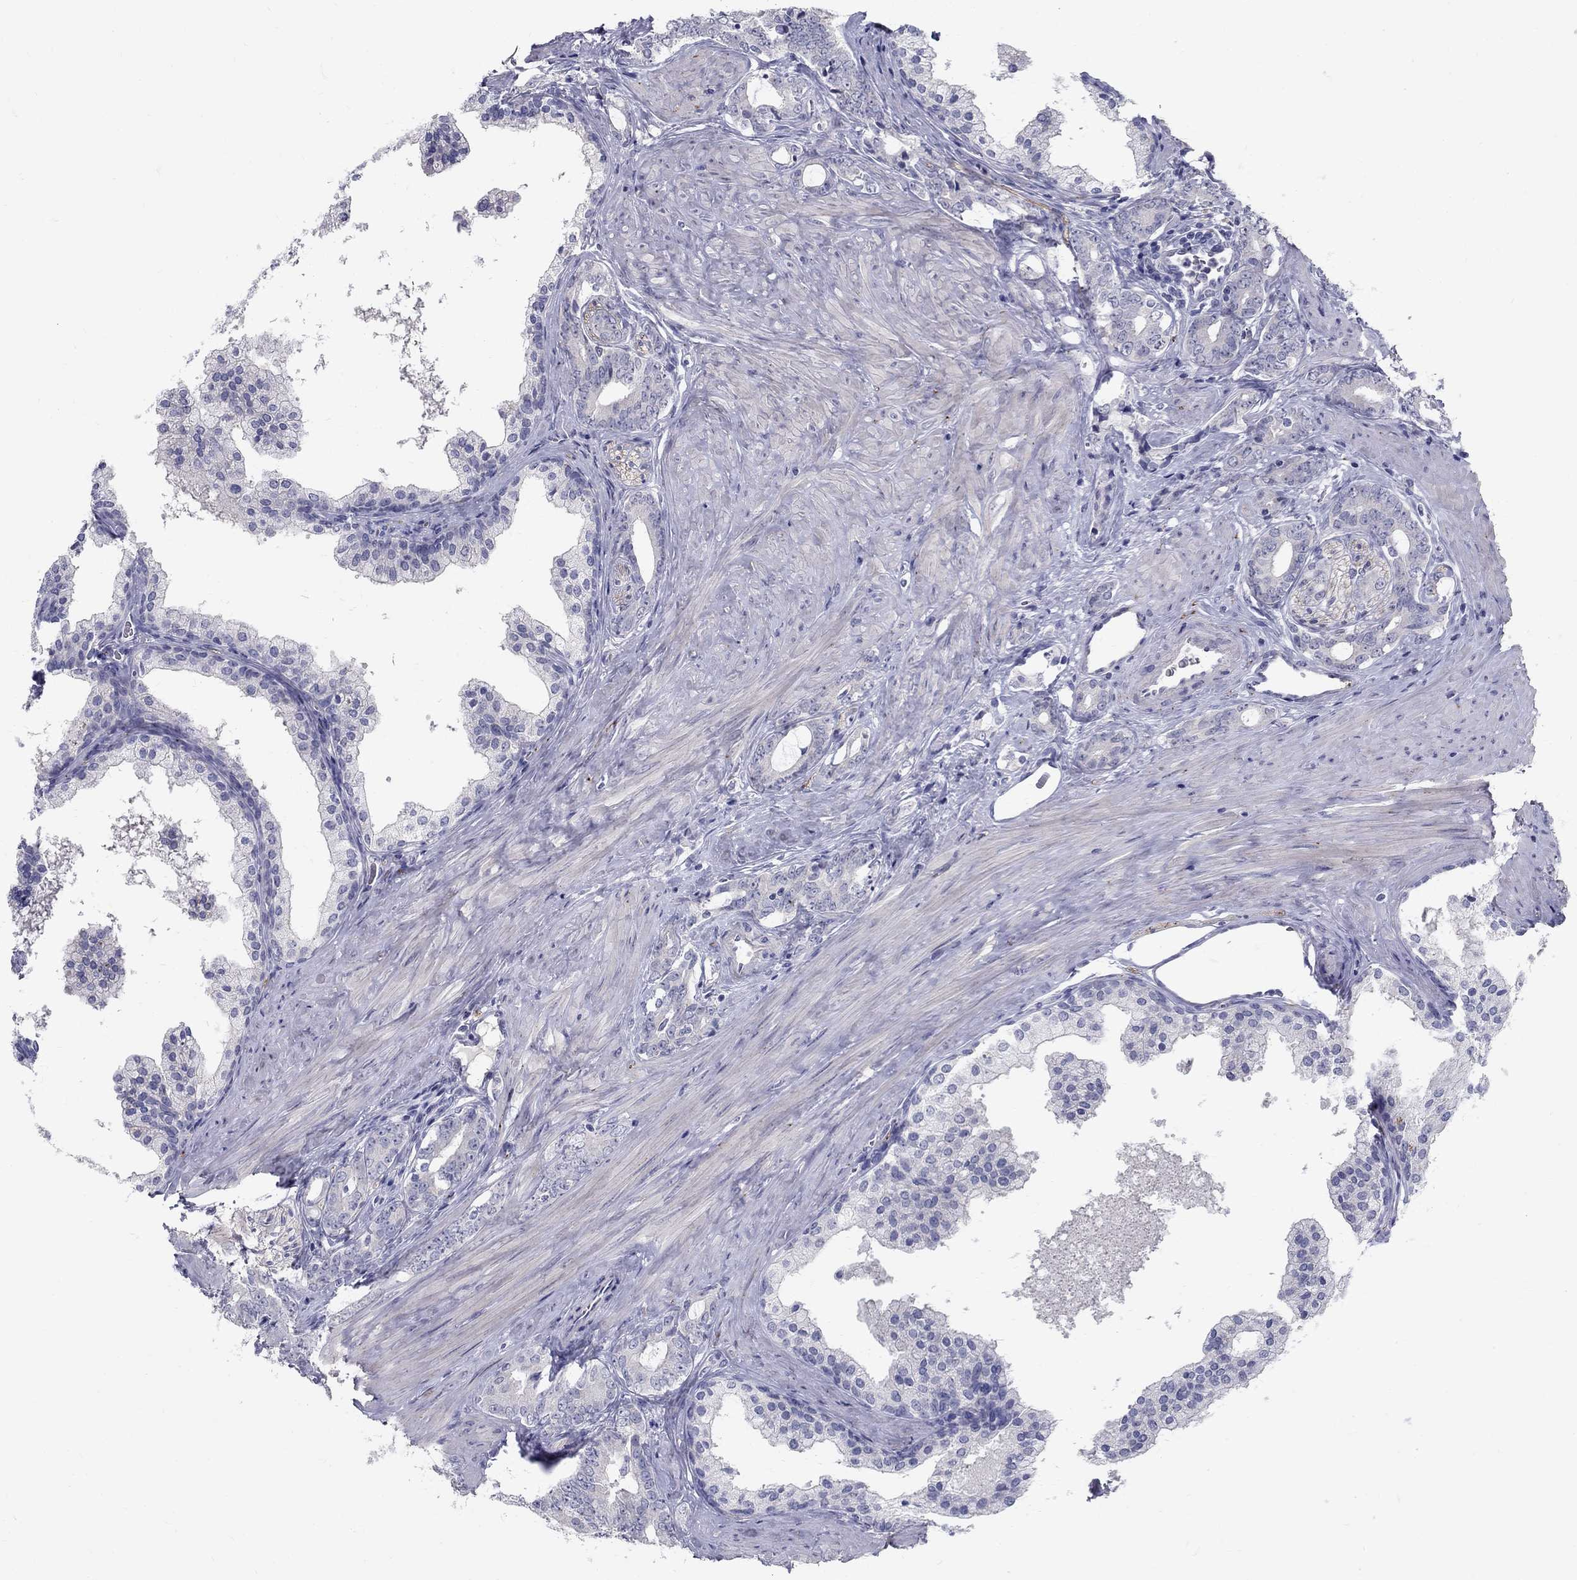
{"staining": {"intensity": "negative", "quantity": "none", "location": "none"}, "tissue": "prostate cancer", "cell_type": "Tumor cells", "image_type": "cancer", "snomed": [{"axis": "morphology", "description": "Adenocarcinoma, NOS"}, {"axis": "topography", "description": "Prostate"}], "caption": "This is an immunohistochemistry (IHC) photomicrograph of adenocarcinoma (prostate). There is no positivity in tumor cells.", "gene": "TP53TG5", "patient": {"sex": "male", "age": 55}}